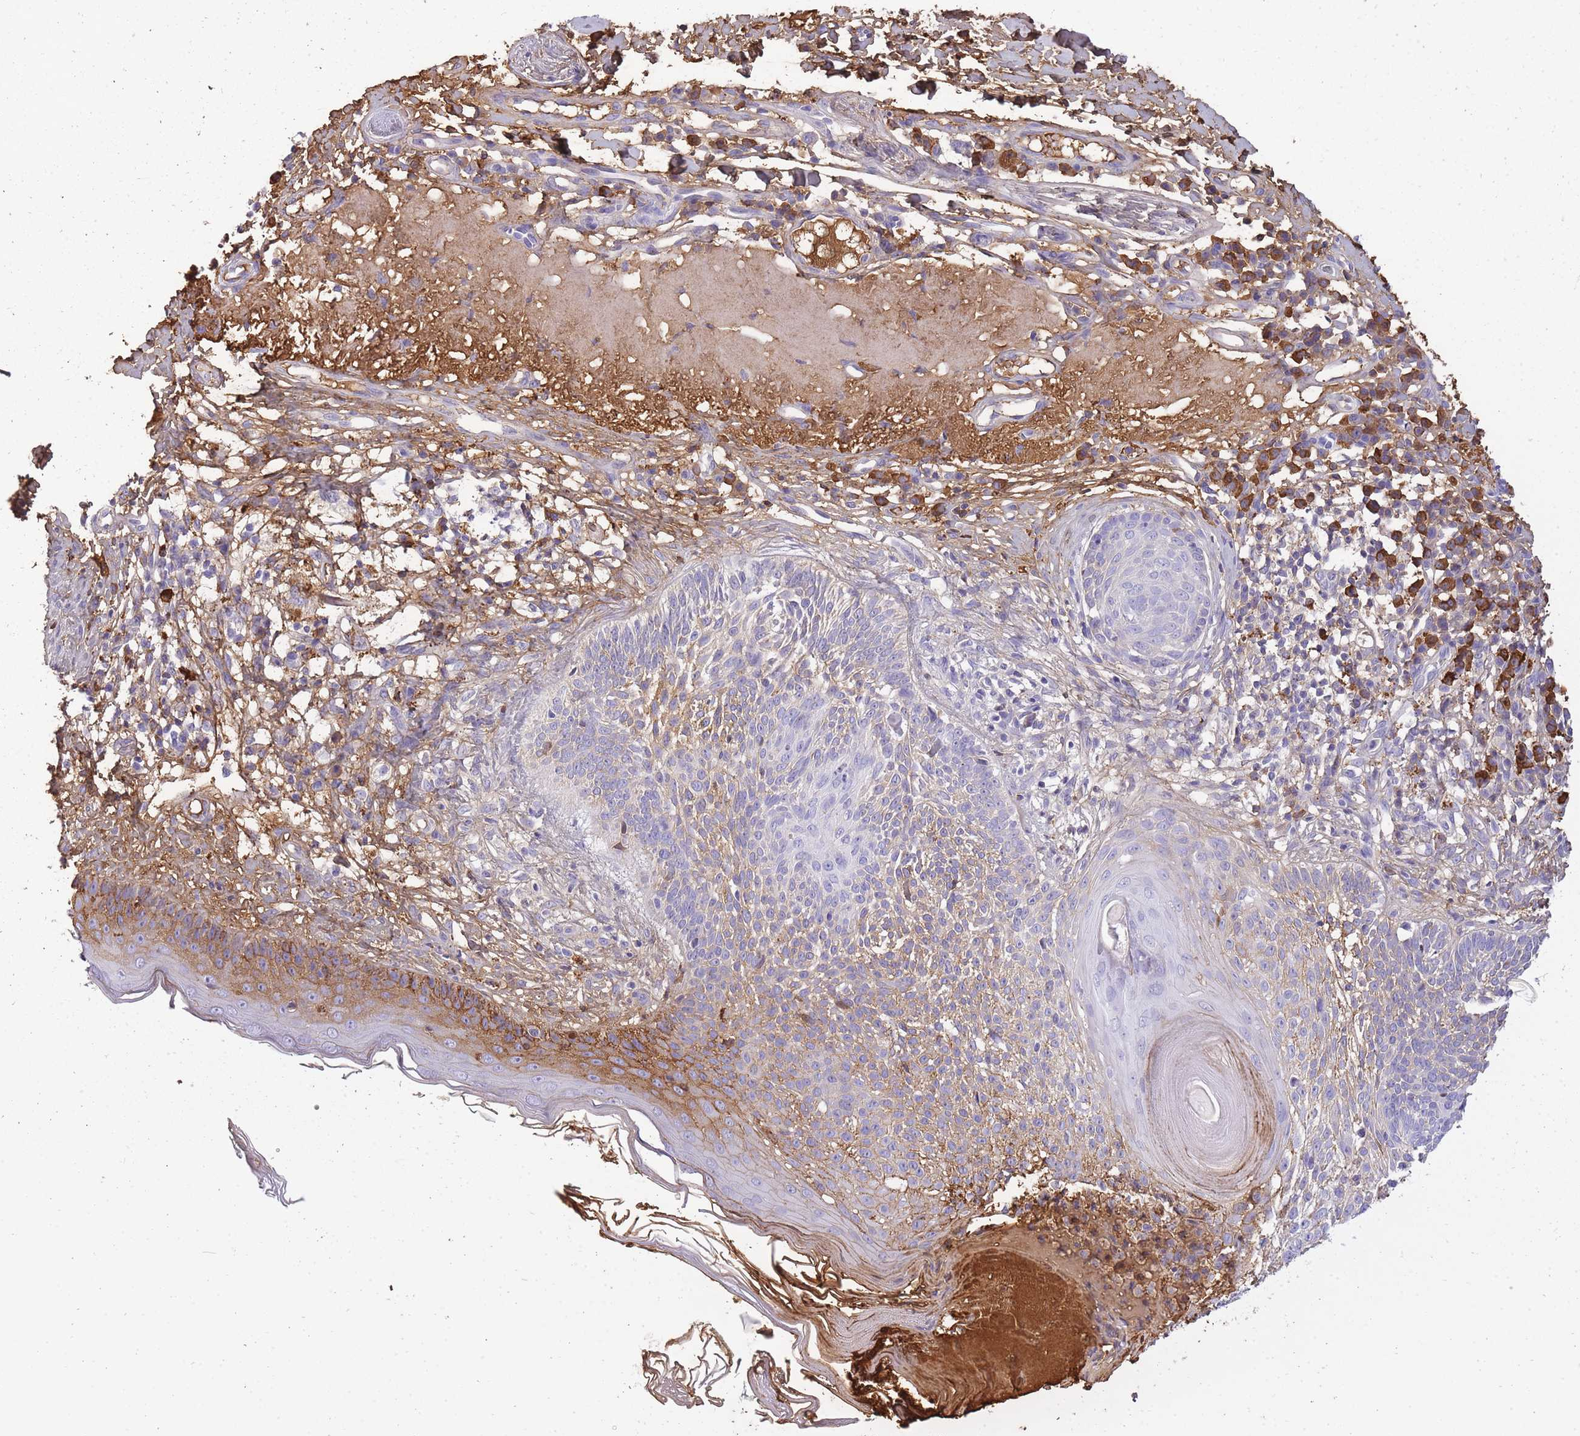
{"staining": {"intensity": "weak", "quantity": "<25%", "location": "cytoplasmic/membranous"}, "tissue": "skin cancer", "cell_type": "Tumor cells", "image_type": "cancer", "snomed": [{"axis": "morphology", "description": "Basal cell carcinoma"}, {"axis": "topography", "description": "Skin"}], "caption": "Tumor cells show no significant expression in basal cell carcinoma (skin).", "gene": "IGKV1D-42", "patient": {"sex": "male", "age": 72}}